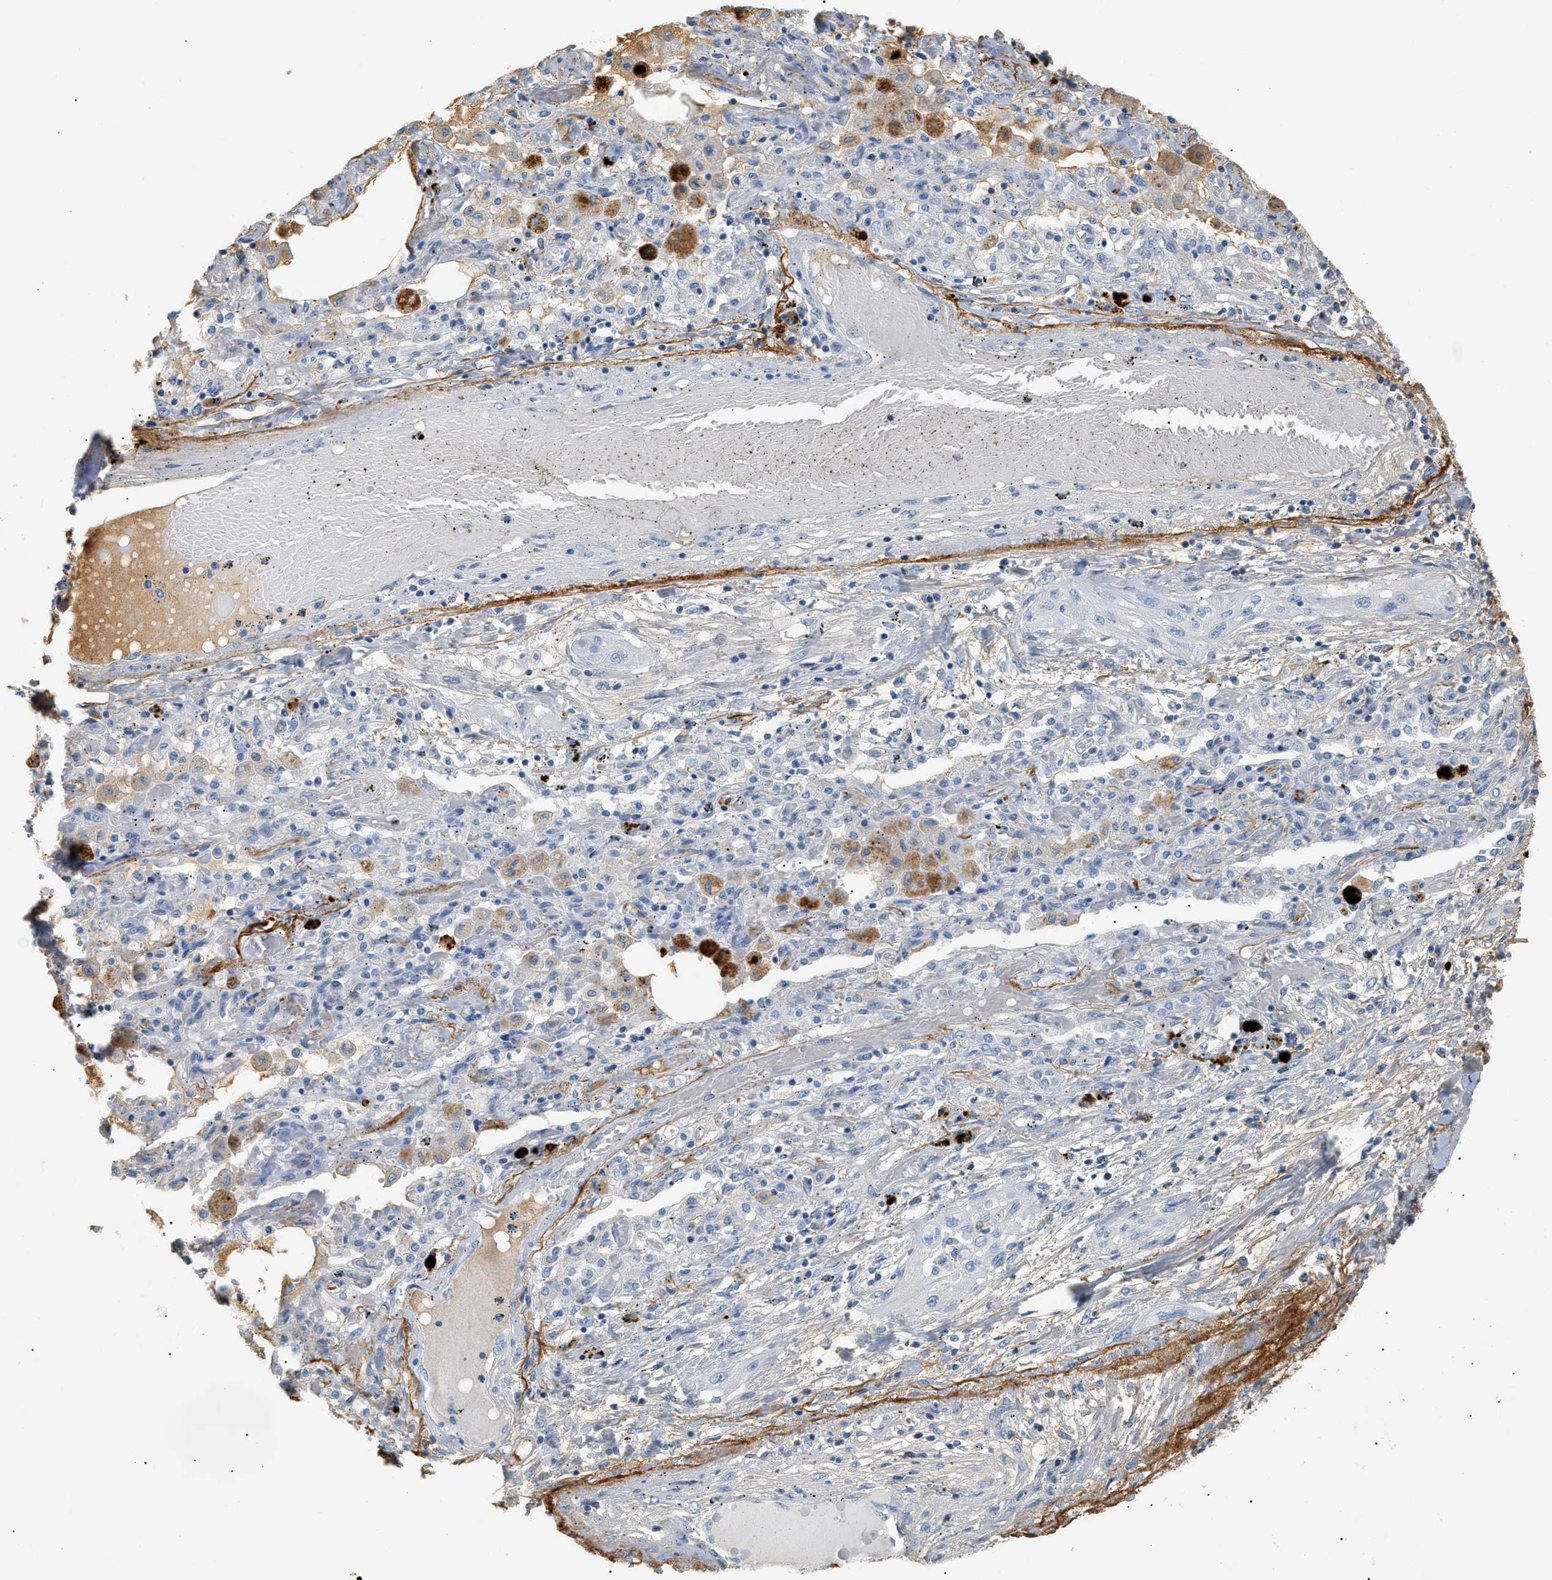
{"staining": {"intensity": "negative", "quantity": "none", "location": "none"}, "tissue": "lung cancer", "cell_type": "Tumor cells", "image_type": "cancer", "snomed": [{"axis": "morphology", "description": "Squamous cell carcinoma, NOS"}, {"axis": "topography", "description": "Lung"}], "caption": "Immunohistochemistry (IHC) of human lung cancer demonstrates no staining in tumor cells.", "gene": "CFH", "patient": {"sex": "female", "age": 47}}